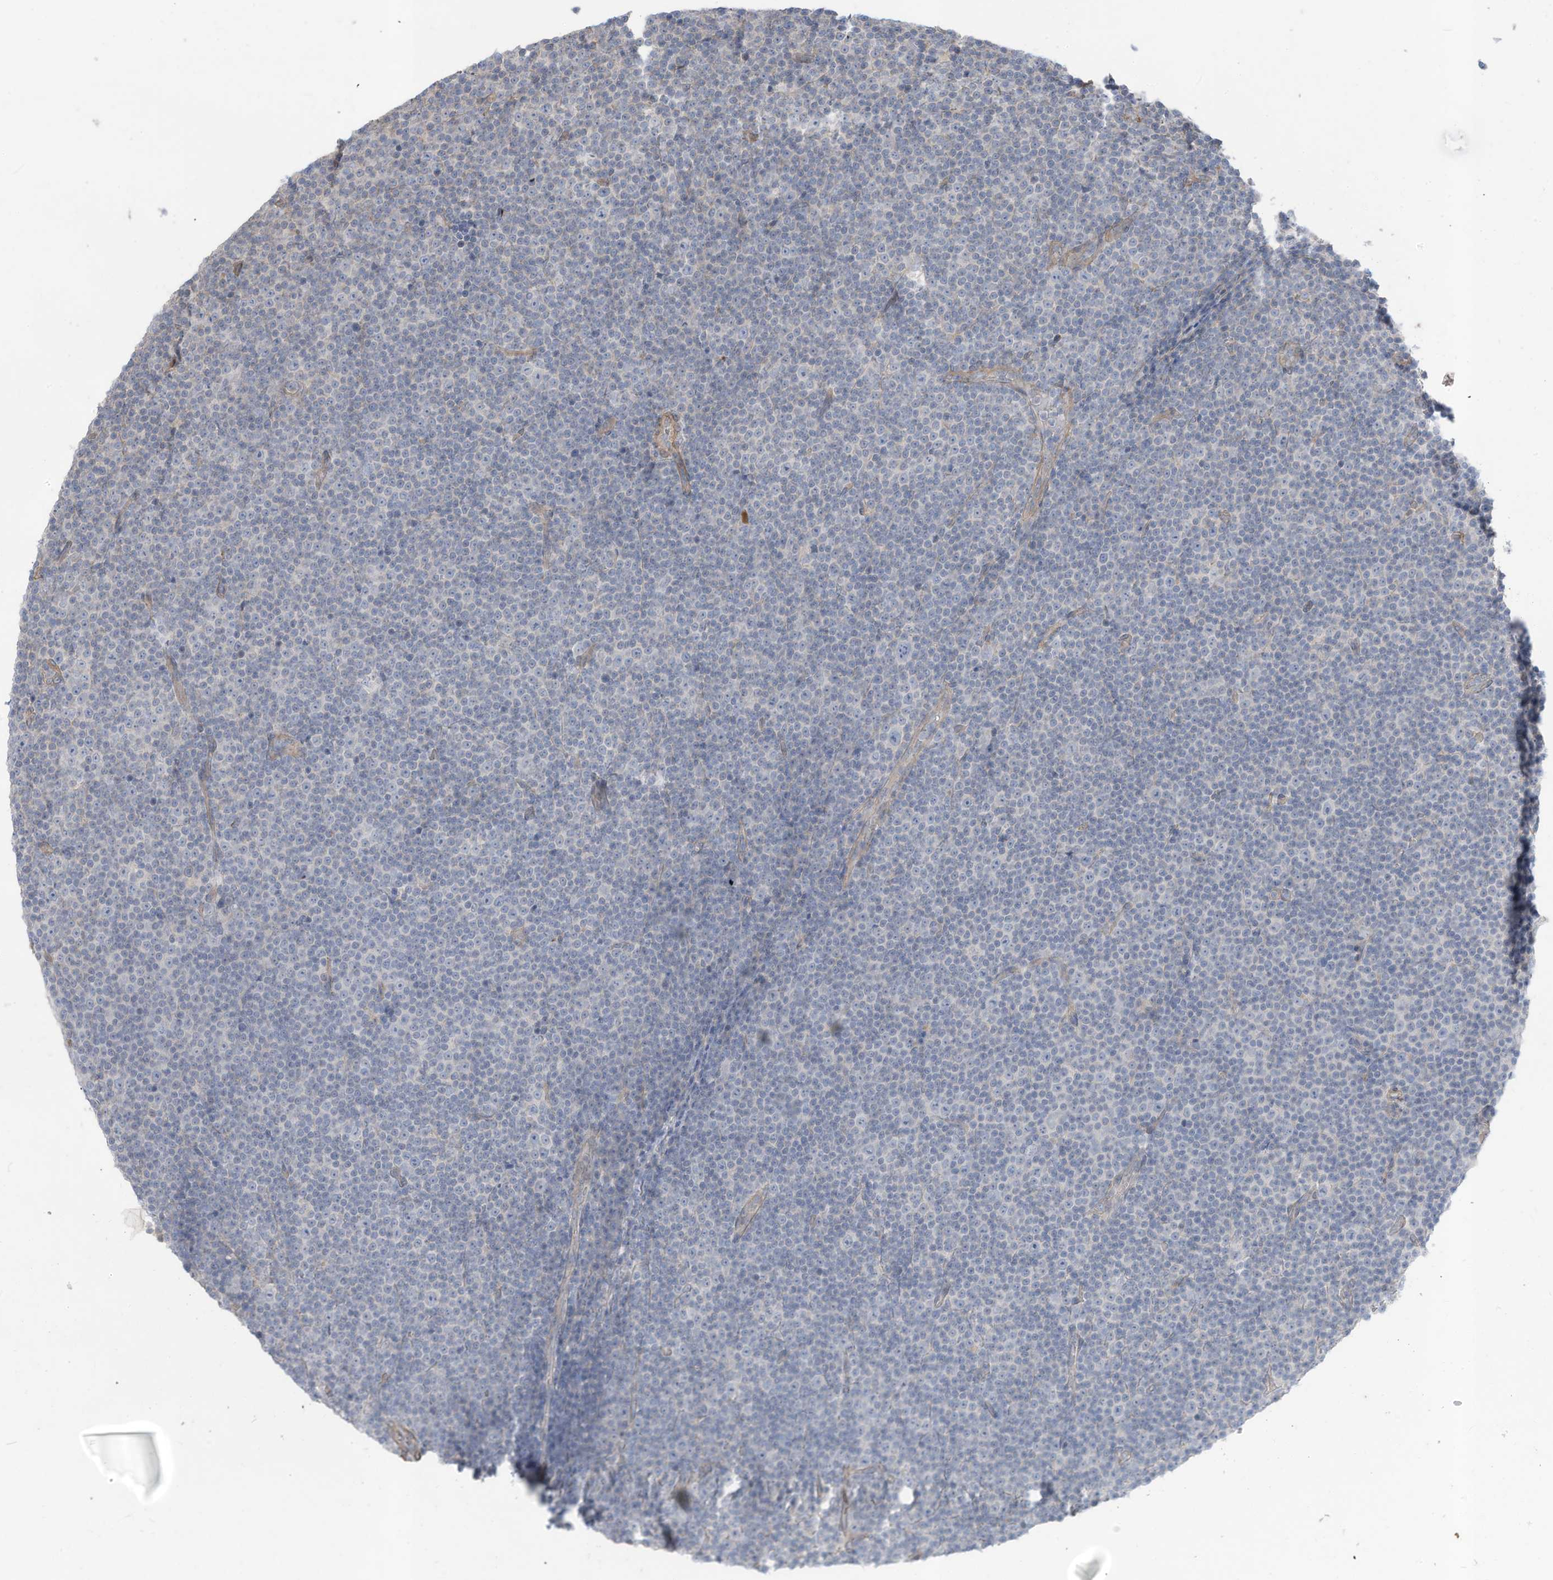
{"staining": {"intensity": "negative", "quantity": "none", "location": "none"}, "tissue": "lymphoma", "cell_type": "Tumor cells", "image_type": "cancer", "snomed": [{"axis": "morphology", "description": "Malignant lymphoma, non-Hodgkin's type, Low grade"}, {"axis": "topography", "description": "Lymph node"}], "caption": "Photomicrograph shows no significant protein expression in tumor cells of lymphoma. Brightfield microscopy of IHC stained with DAB (3,3'-diaminobenzidine) (brown) and hematoxylin (blue), captured at high magnification.", "gene": "SLC17A7", "patient": {"sex": "female", "age": 67}}